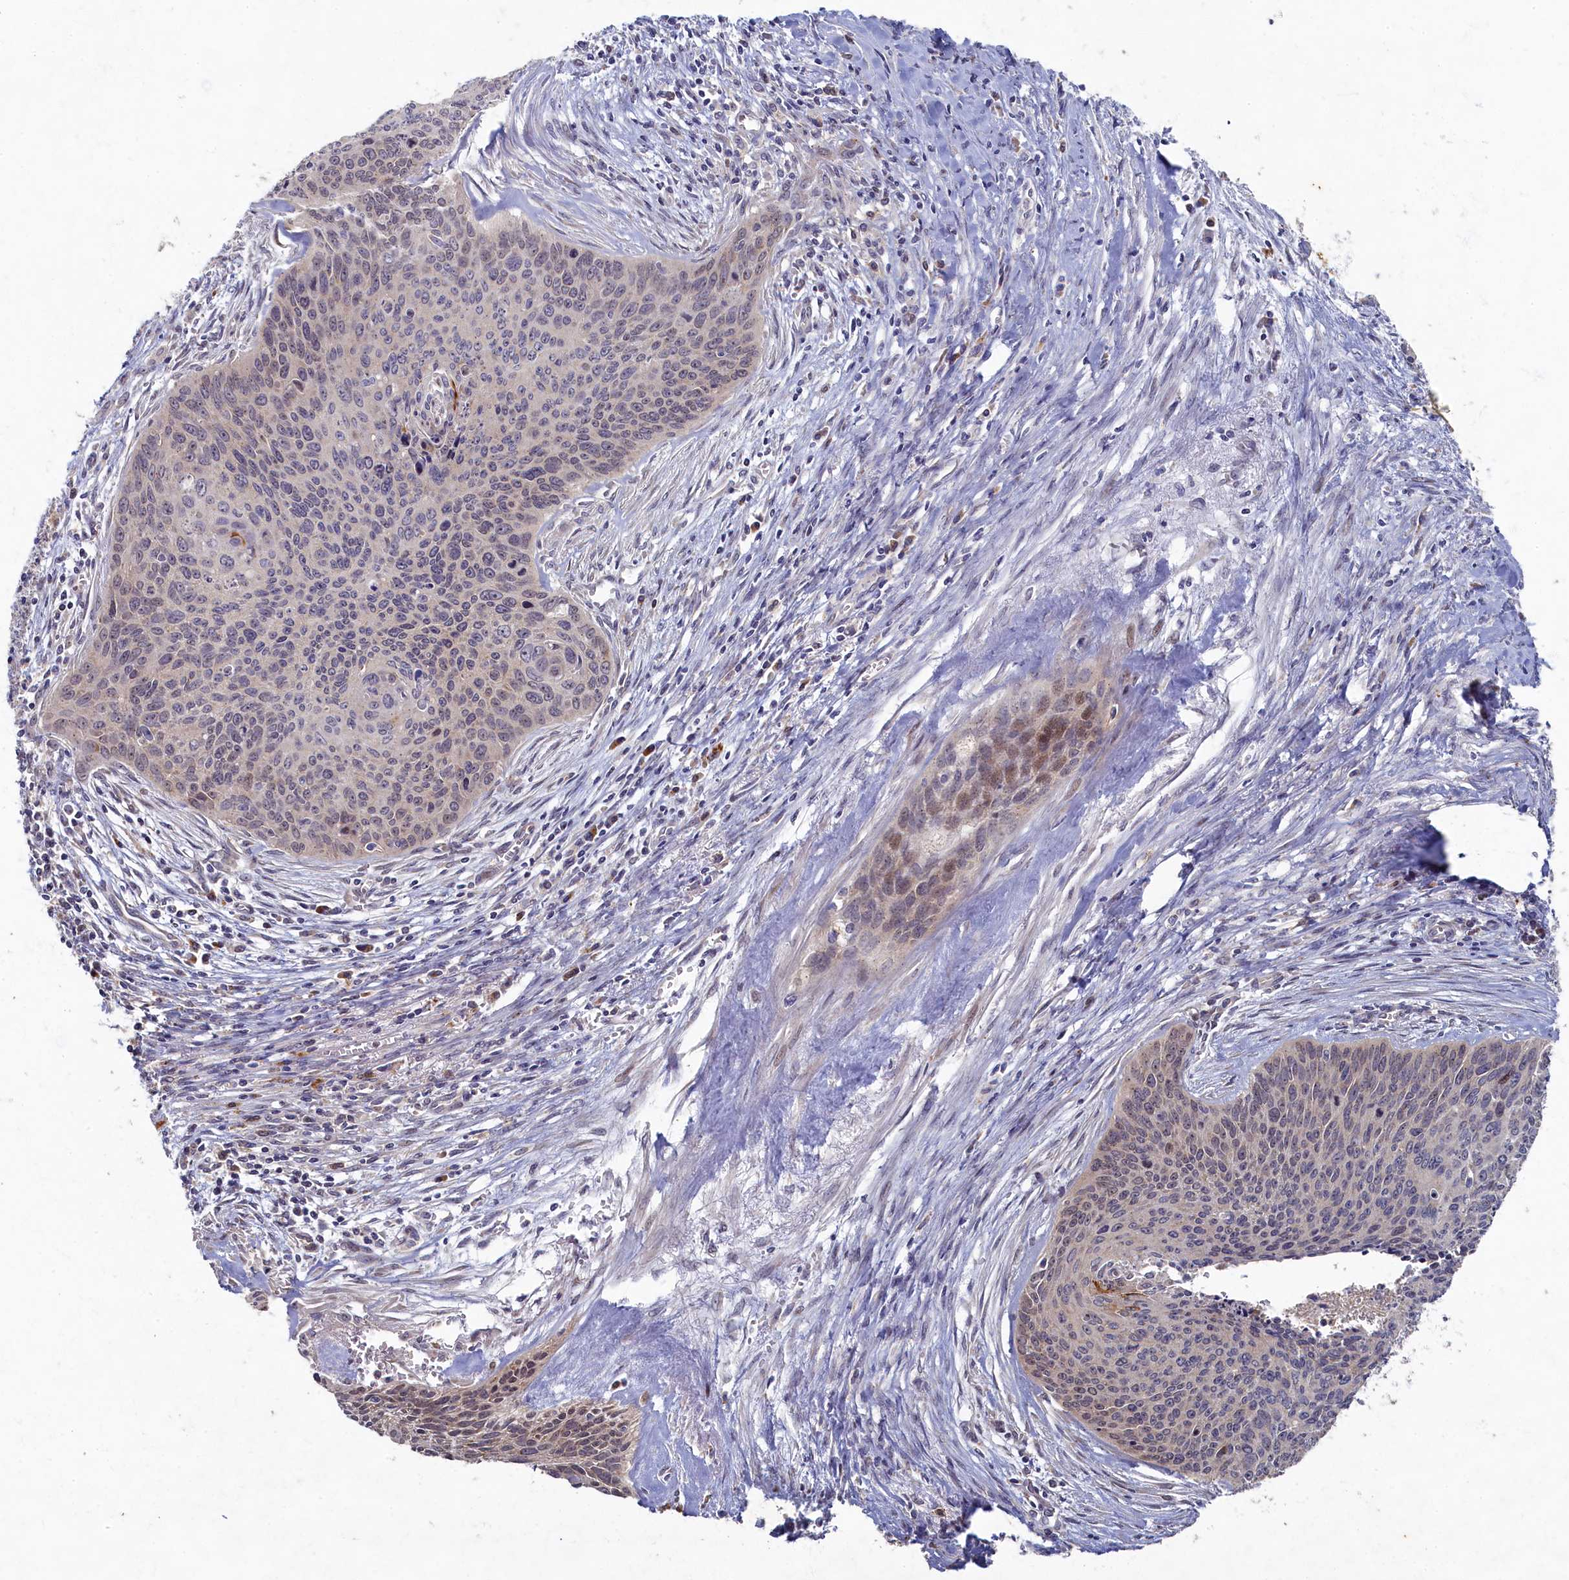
{"staining": {"intensity": "moderate", "quantity": "<25%", "location": "cytoplasmic/membranous"}, "tissue": "cervical cancer", "cell_type": "Tumor cells", "image_type": "cancer", "snomed": [{"axis": "morphology", "description": "Squamous cell carcinoma, NOS"}, {"axis": "topography", "description": "Cervix"}], "caption": "Protein staining of cervical squamous cell carcinoma tissue demonstrates moderate cytoplasmic/membranous staining in approximately <25% of tumor cells.", "gene": "HUNK", "patient": {"sex": "female", "age": 55}}